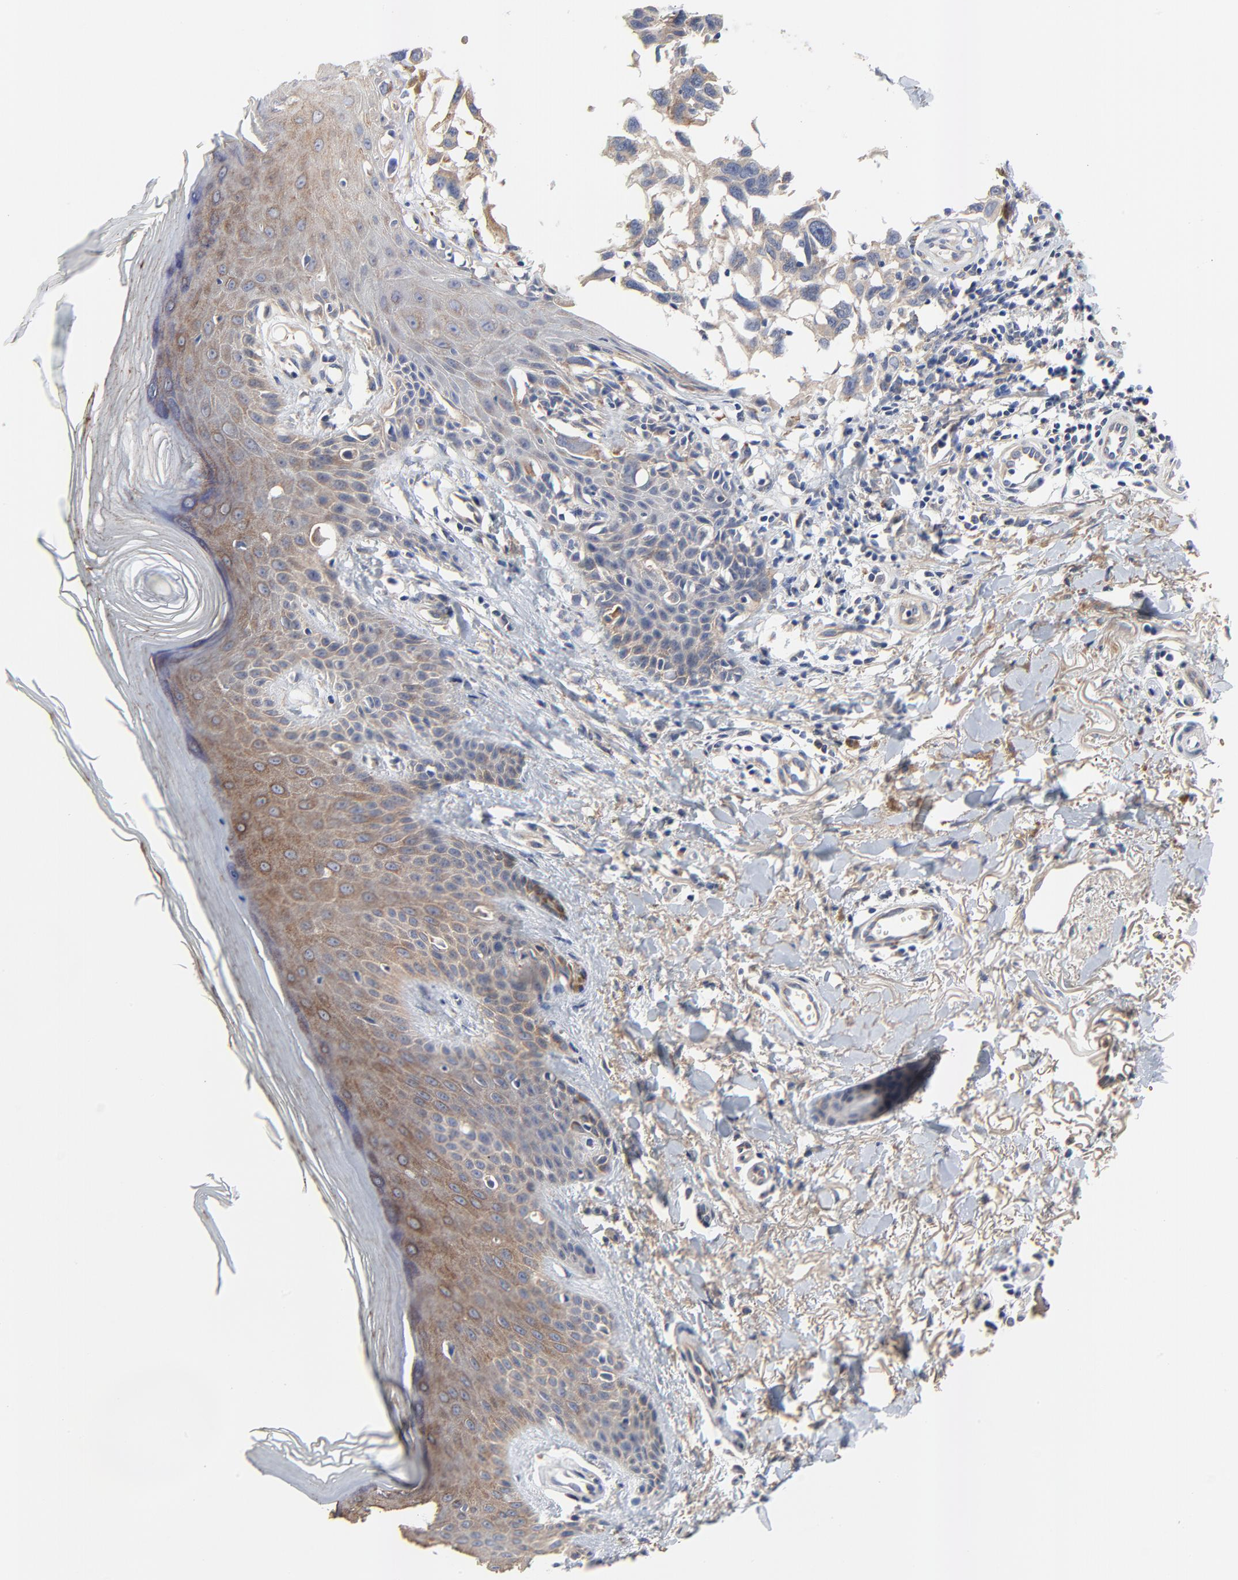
{"staining": {"intensity": "weak", "quantity": "<25%", "location": "cytoplasmic/membranous"}, "tissue": "melanoma", "cell_type": "Tumor cells", "image_type": "cancer", "snomed": [{"axis": "morphology", "description": "Malignant melanoma, NOS"}, {"axis": "topography", "description": "Skin"}], "caption": "Tumor cells show no significant protein staining in melanoma. (Stains: DAB immunohistochemistry (IHC) with hematoxylin counter stain, Microscopy: brightfield microscopy at high magnification).", "gene": "VAV2", "patient": {"sex": "female", "age": 77}}